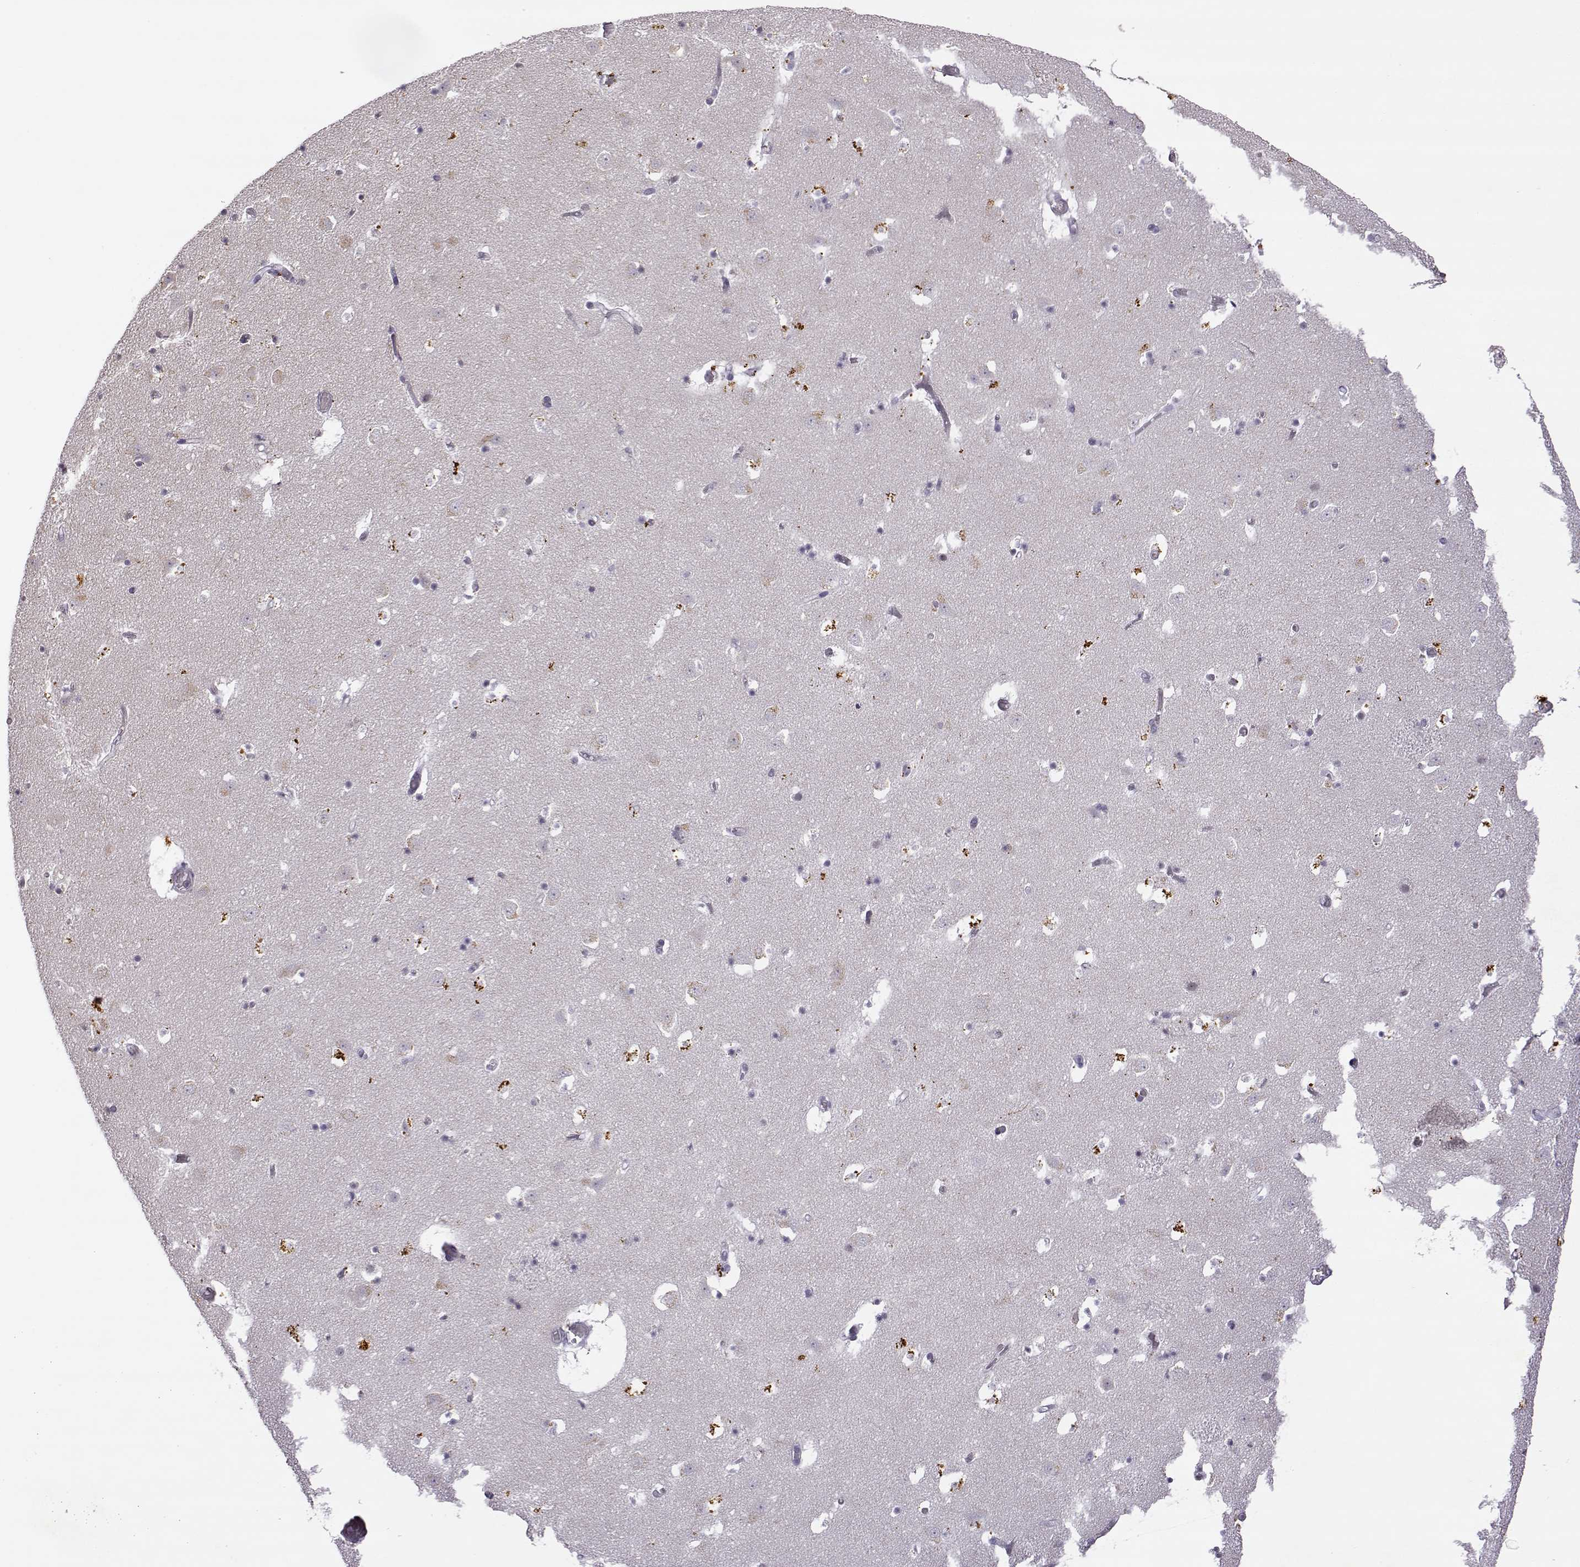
{"staining": {"intensity": "negative", "quantity": "none", "location": "none"}, "tissue": "caudate", "cell_type": "Glial cells", "image_type": "normal", "snomed": [{"axis": "morphology", "description": "Normal tissue, NOS"}, {"axis": "topography", "description": "Lateral ventricle wall"}], "caption": "The histopathology image displays no staining of glial cells in unremarkable caudate. (Brightfield microscopy of DAB (3,3'-diaminobenzidine) immunohistochemistry (IHC) at high magnification).", "gene": "VGF", "patient": {"sex": "female", "age": 42}}